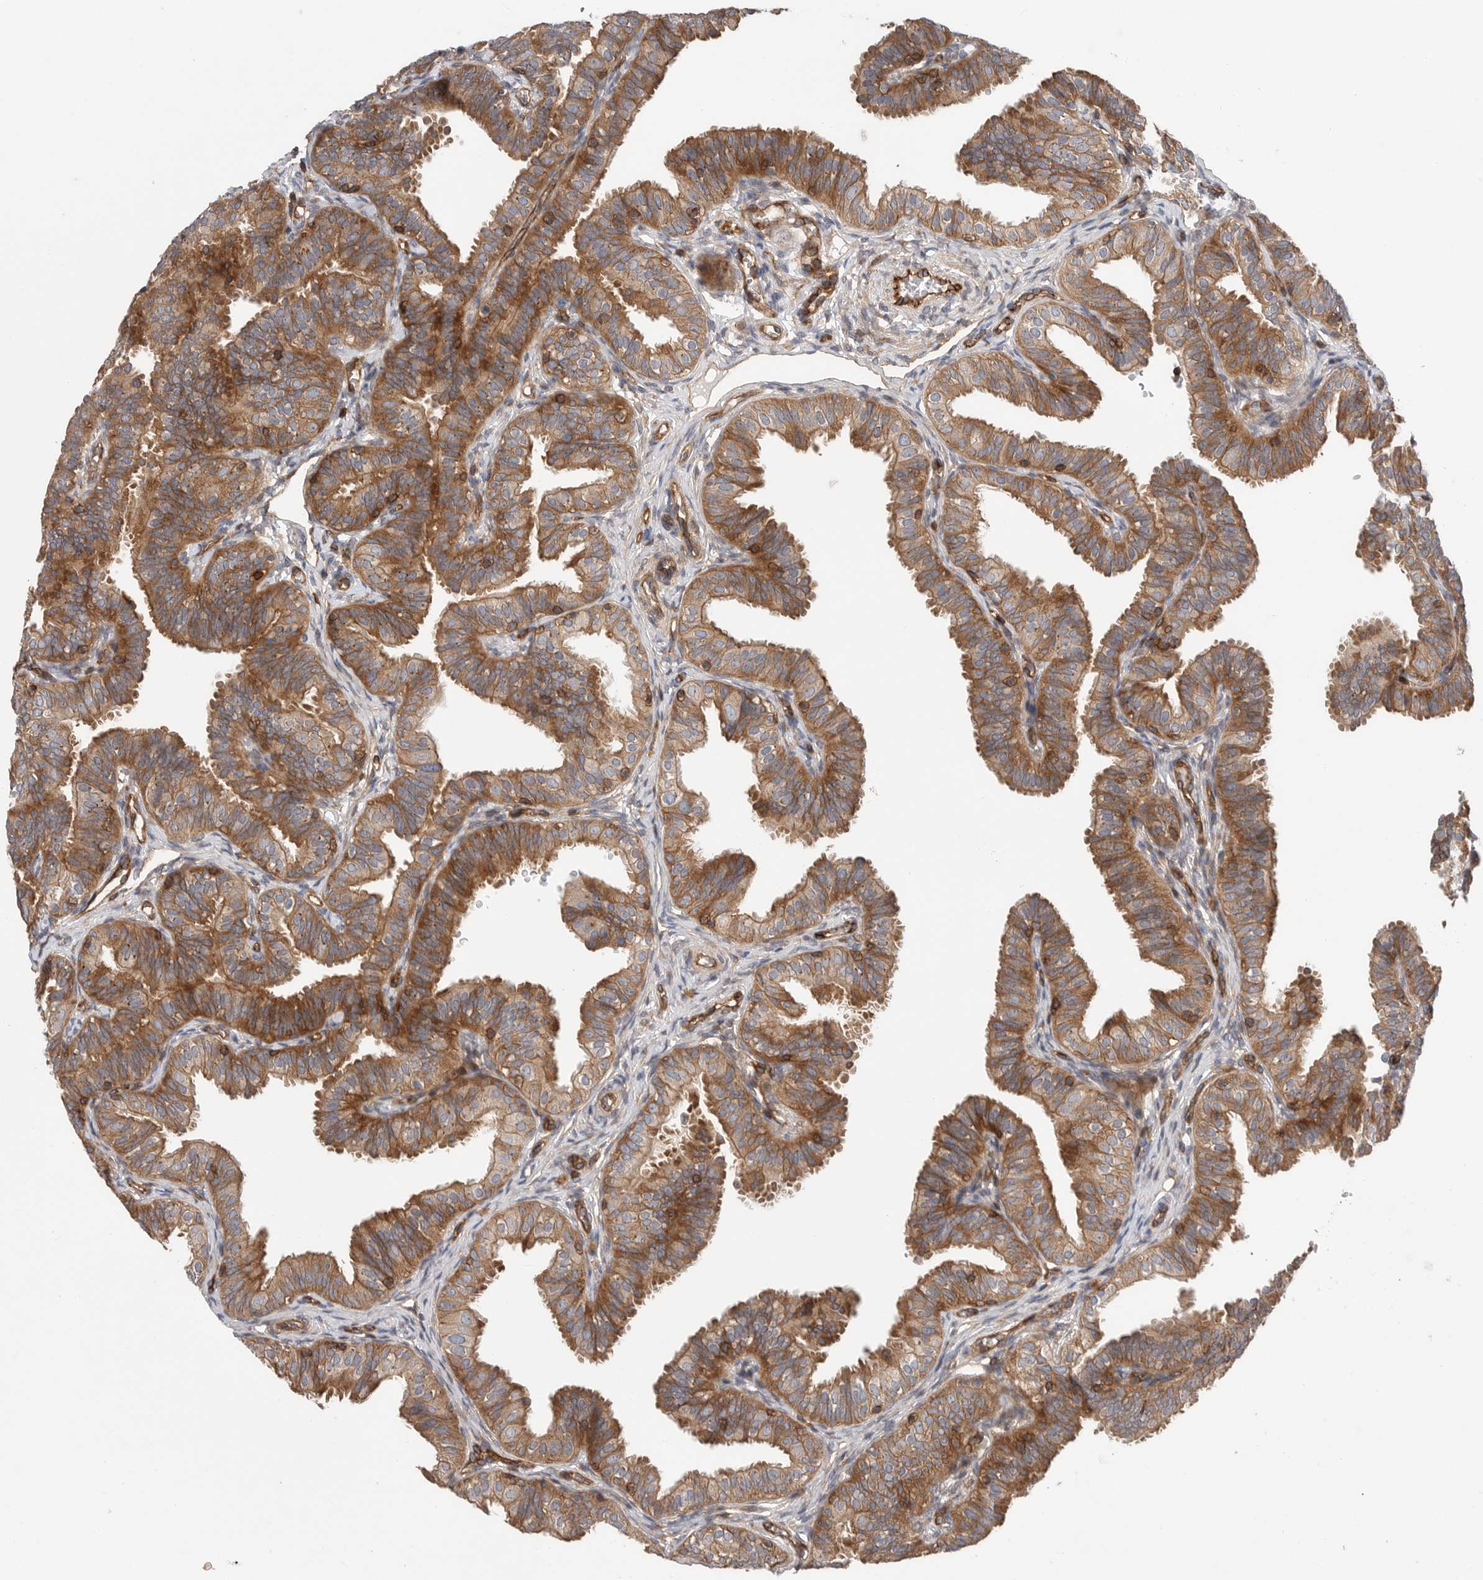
{"staining": {"intensity": "moderate", "quantity": ">75%", "location": "cytoplasmic/membranous"}, "tissue": "fallopian tube", "cell_type": "Glandular cells", "image_type": "normal", "snomed": [{"axis": "morphology", "description": "Normal tissue, NOS"}, {"axis": "topography", "description": "Fallopian tube"}], "caption": "Fallopian tube stained with immunohistochemistry displays moderate cytoplasmic/membranous staining in about >75% of glandular cells.", "gene": "PRKCH", "patient": {"sex": "female", "age": 35}}